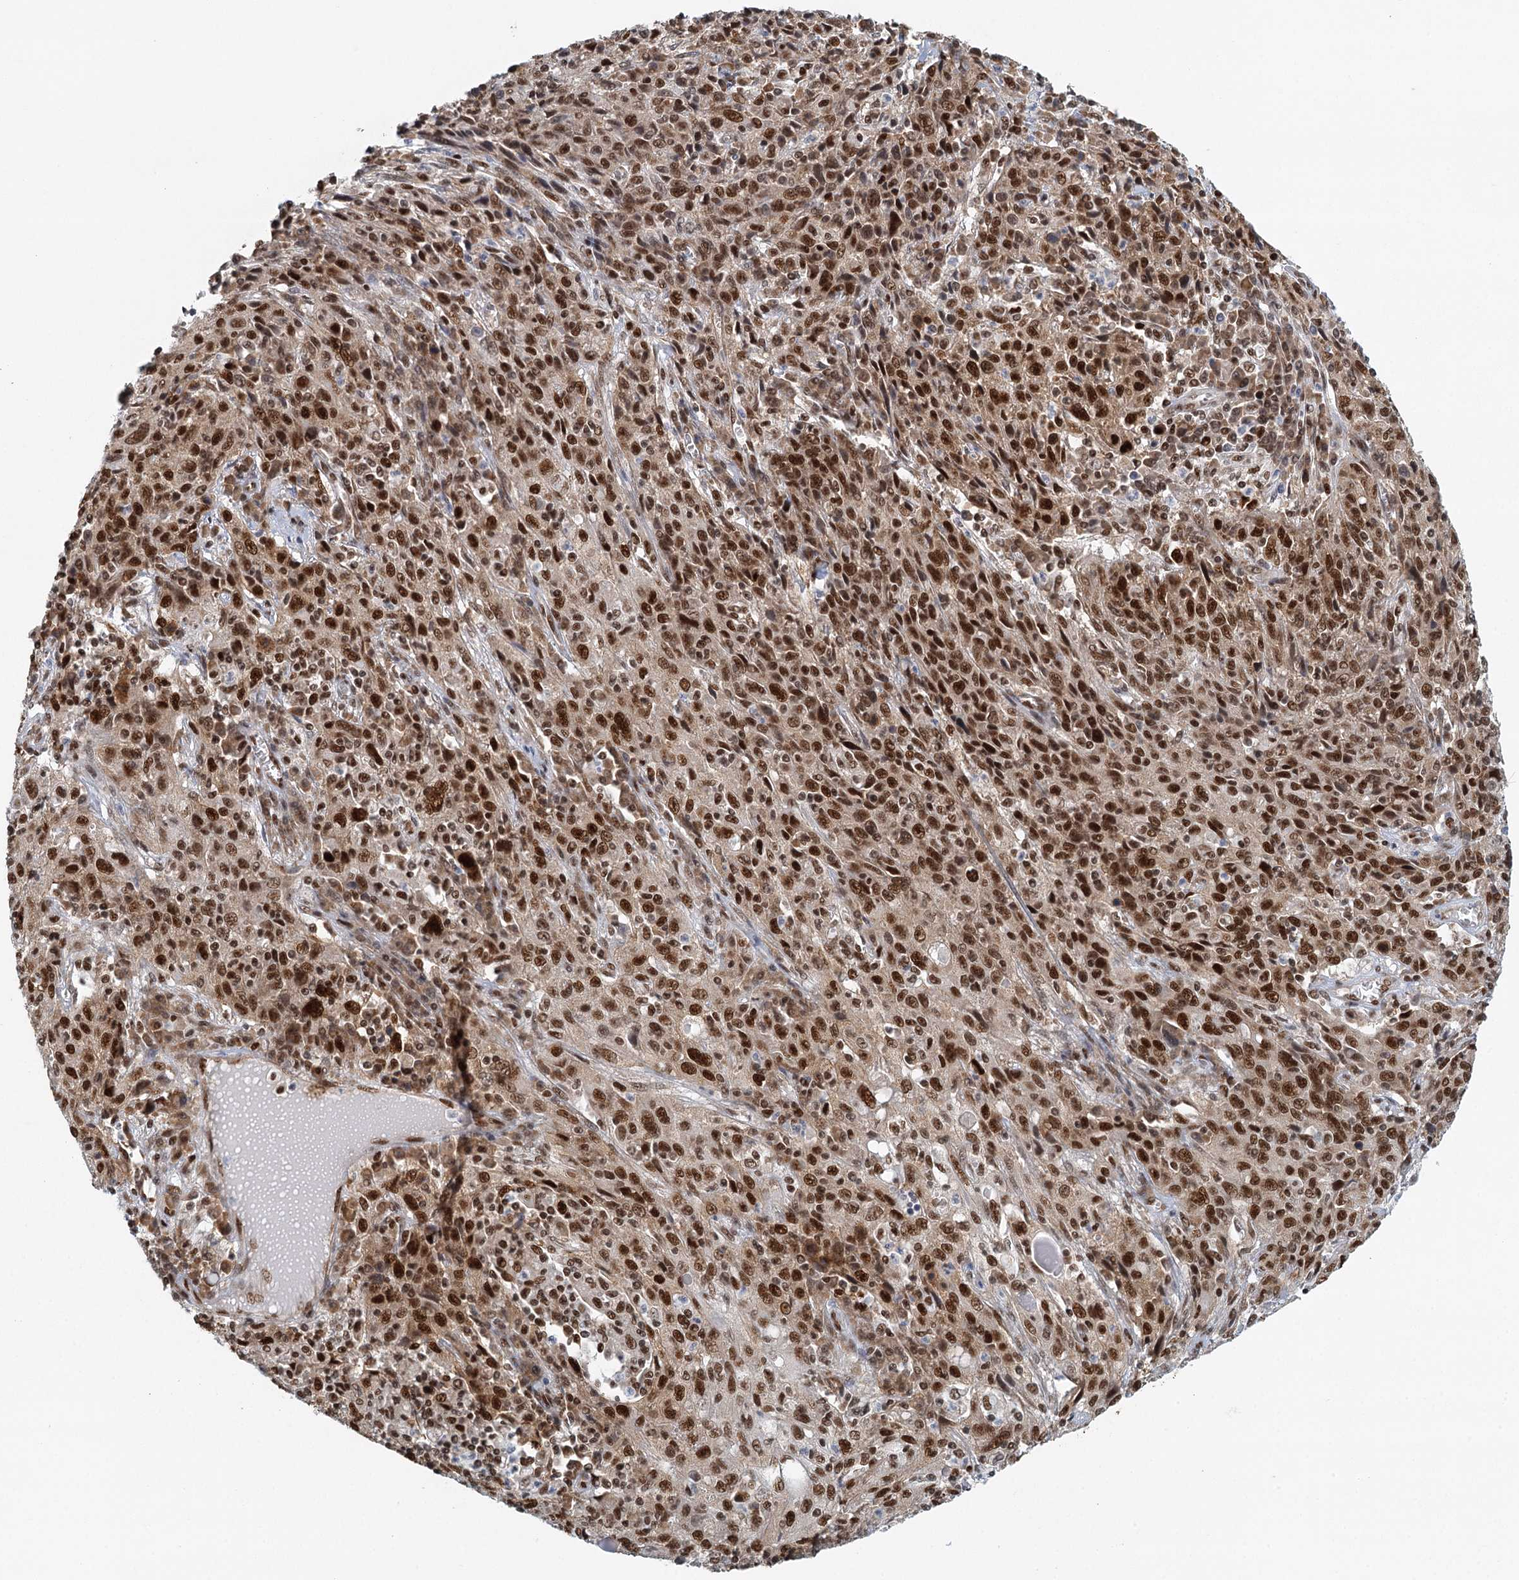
{"staining": {"intensity": "strong", "quantity": ">75%", "location": "nuclear"}, "tissue": "cervical cancer", "cell_type": "Tumor cells", "image_type": "cancer", "snomed": [{"axis": "morphology", "description": "Squamous cell carcinoma, NOS"}, {"axis": "topography", "description": "Cervix"}], "caption": "Protein analysis of squamous cell carcinoma (cervical) tissue shows strong nuclear staining in about >75% of tumor cells.", "gene": "GPATCH11", "patient": {"sex": "female", "age": 46}}